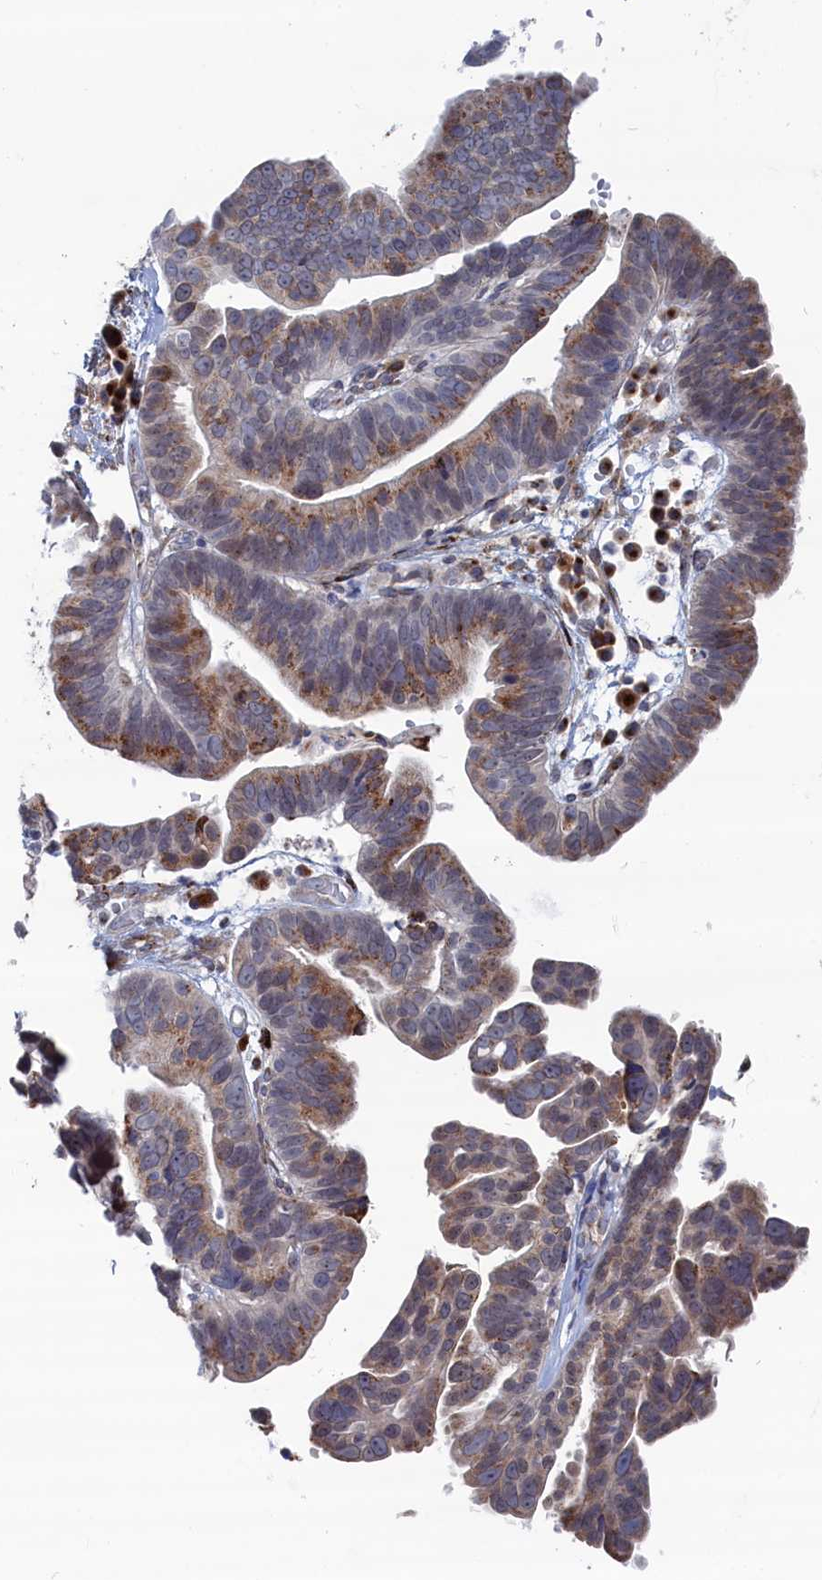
{"staining": {"intensity": "moderate", "quantity": "25%-75%", "location": "cytoplasmic/membranous"}, "tissue": "ovarian cancer", "cell_type": "Tumor cells", "image_type": "cancer", "snomed": [{"axis": "morphology", "description": "Cystadenocarcinoma, serous, NOS"}, {"axis": "topography", "description": "Ovary"}], "caption": "Approximately 25%-75% of tumor cells in human ovarian serous cystadenocarcinoma exhibit moderate cytoplasmic/membranous protein expression as visualized by brown immunohistochemical staining.", "gene": "IRX1", "patient": {"sex": "female", "age": 56}}